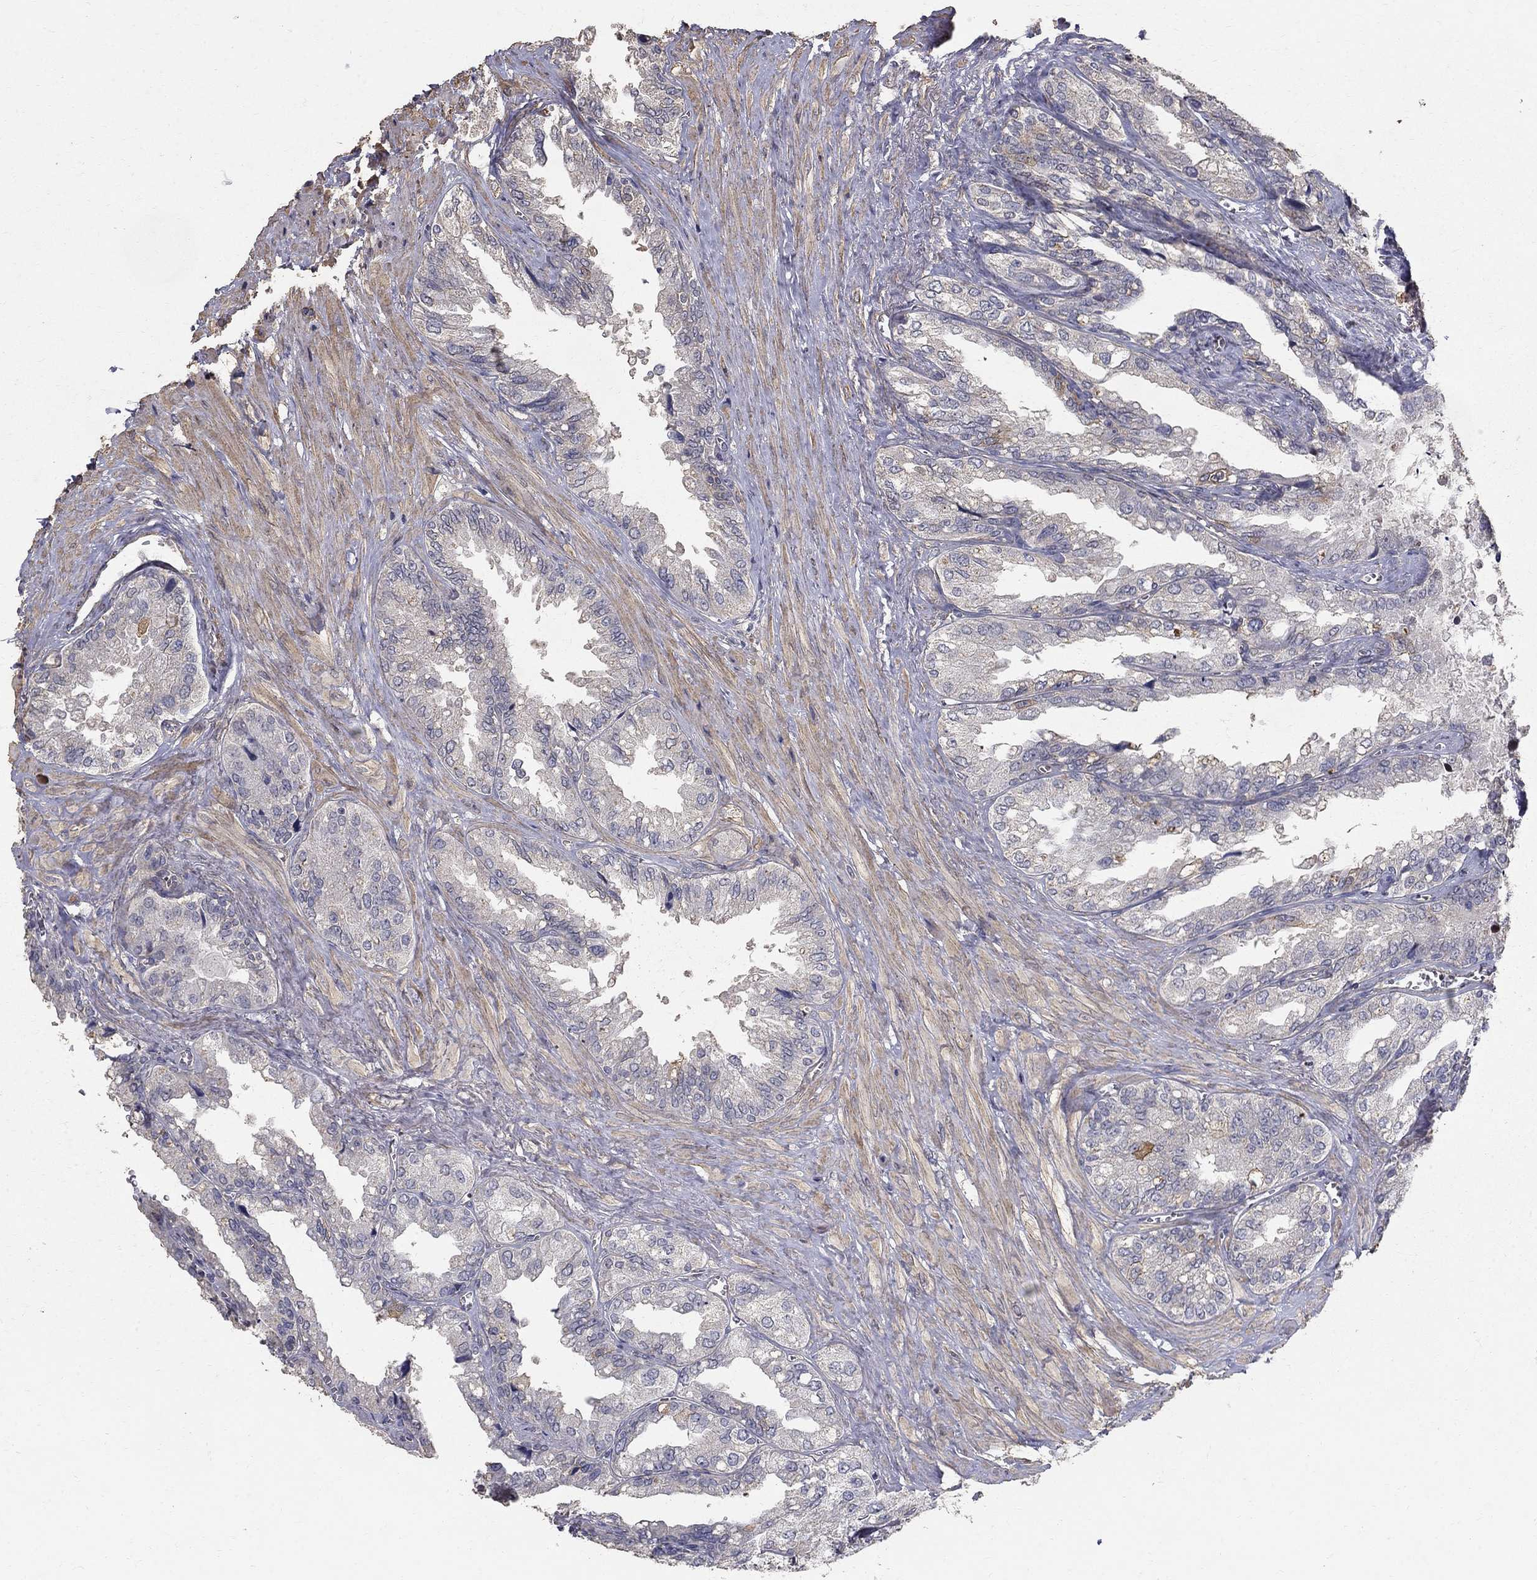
{"staining": {"intensity": "moderate", "quantity": "<25%", "location": "cytoplasmic/membranous"}, "tissue": "seminal vesicle", "cell_type": "Glandular cells", "image_type": "normal", "snomed": [{"axis": "morphology", "description": "Normal tissue, NOS"}, {"axis": "topography", "description": "Seminal veicle"}], "caption": "Immunohistochemistry (IHC) photomicrograph of benign human seminal vesicle stained for a protein (brown), which shows low levels of moderate cytoplasmic/membranous expression in about <25% of glandular cells.", "gene": "MPP2", "patient": {"sex": "male", "age": 67}}